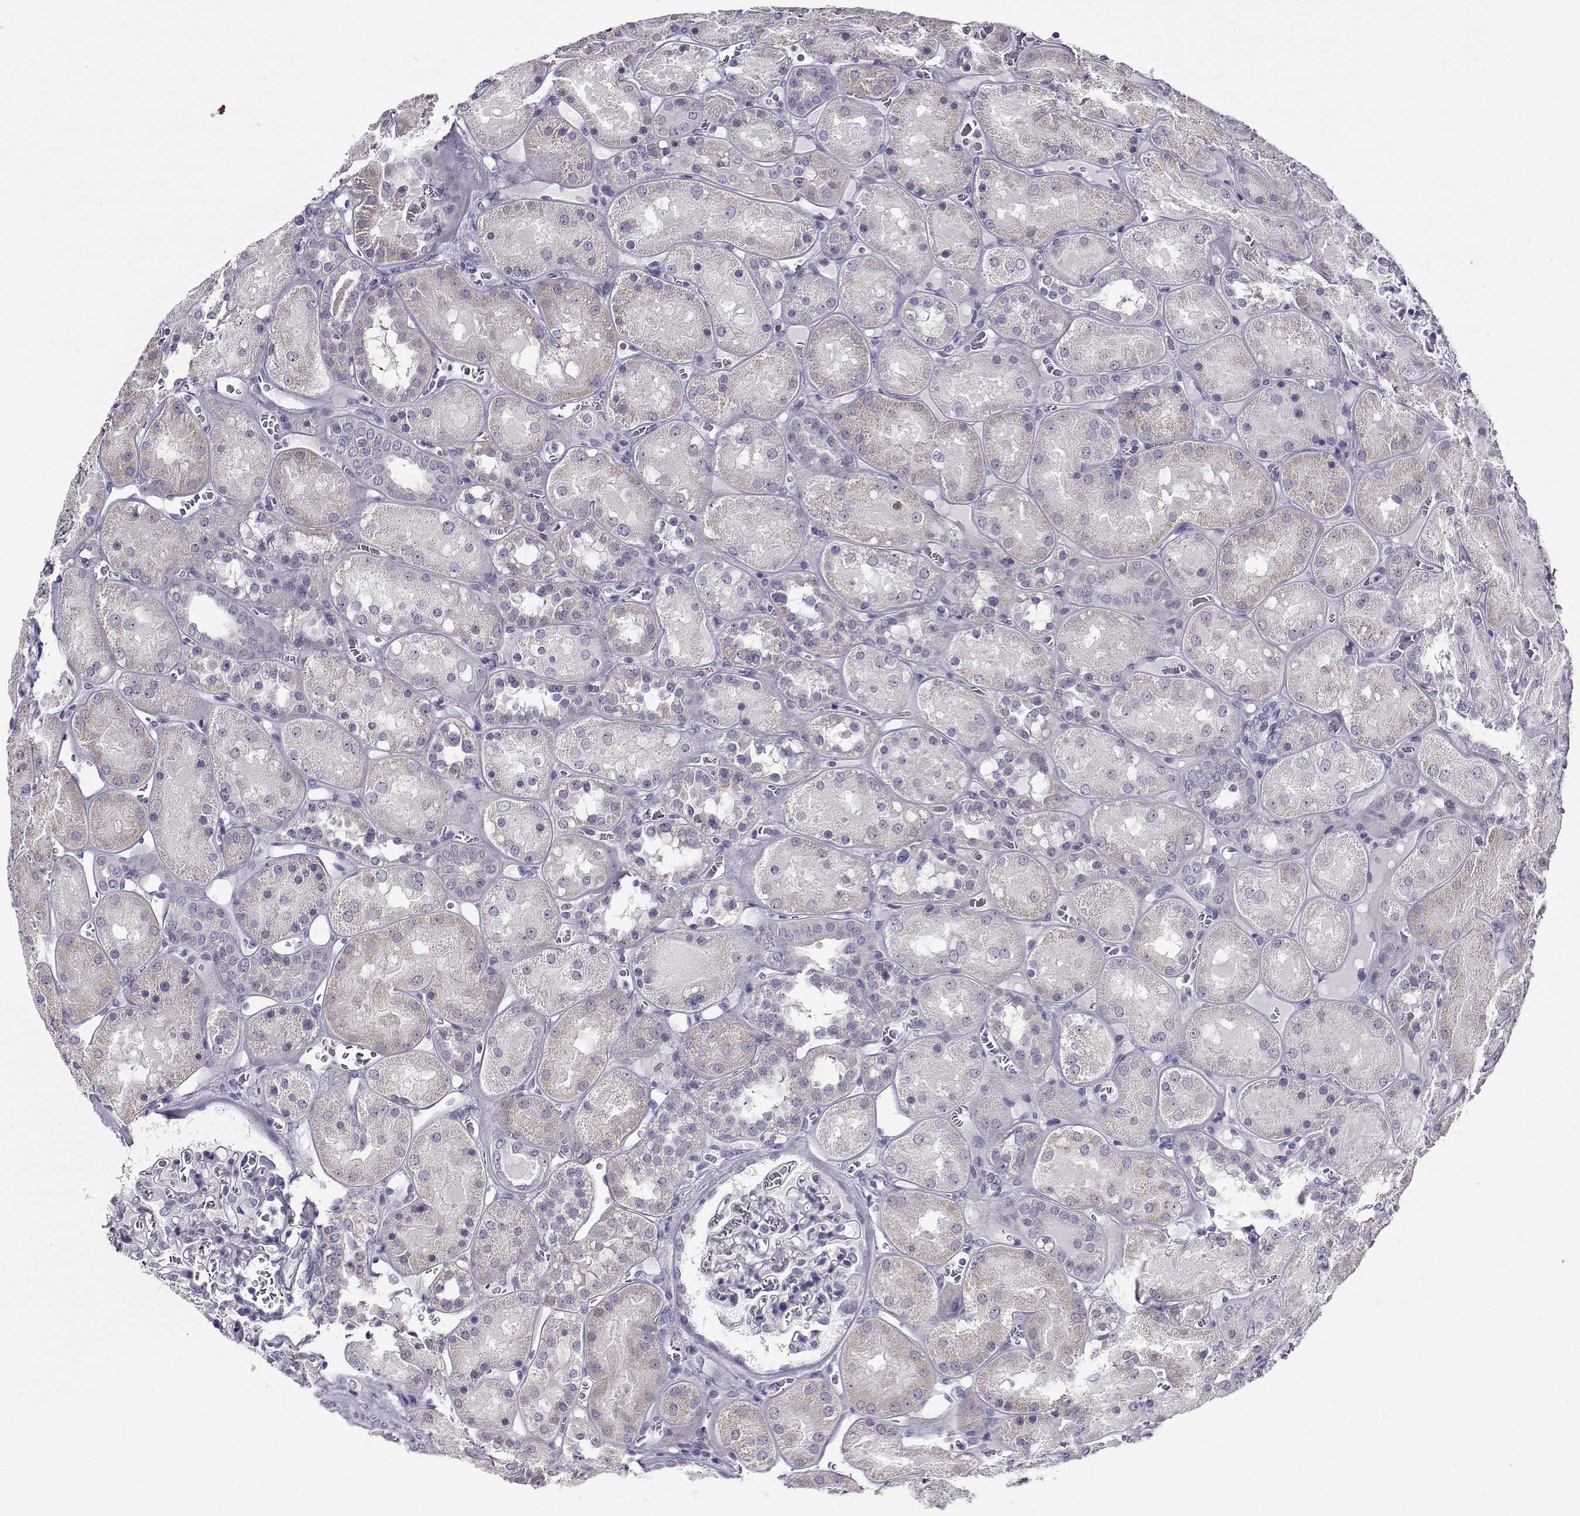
{"staining": {"intensity": "negative", "quantity": "none", "location": "none"}, "tissue": "kidney", "cell_type": "Cells in glomeruli", "image_type": "normal", "snomed": [{"axis": "morphology", "description": "Normal tissue, NOS"}, {"axis": "topography", "description": "Kidney"}], "caption": "This is a micrograph of immunohistochemistry staining of normal kidney, which shows no staining in cells in glomeruli. (DAB (3,3'-diaminobenzidine) immunohistochemistry with hematoxylin counter stain).", "gene": "FEZF1", "patient": {"sex": "male", "age": 73}}